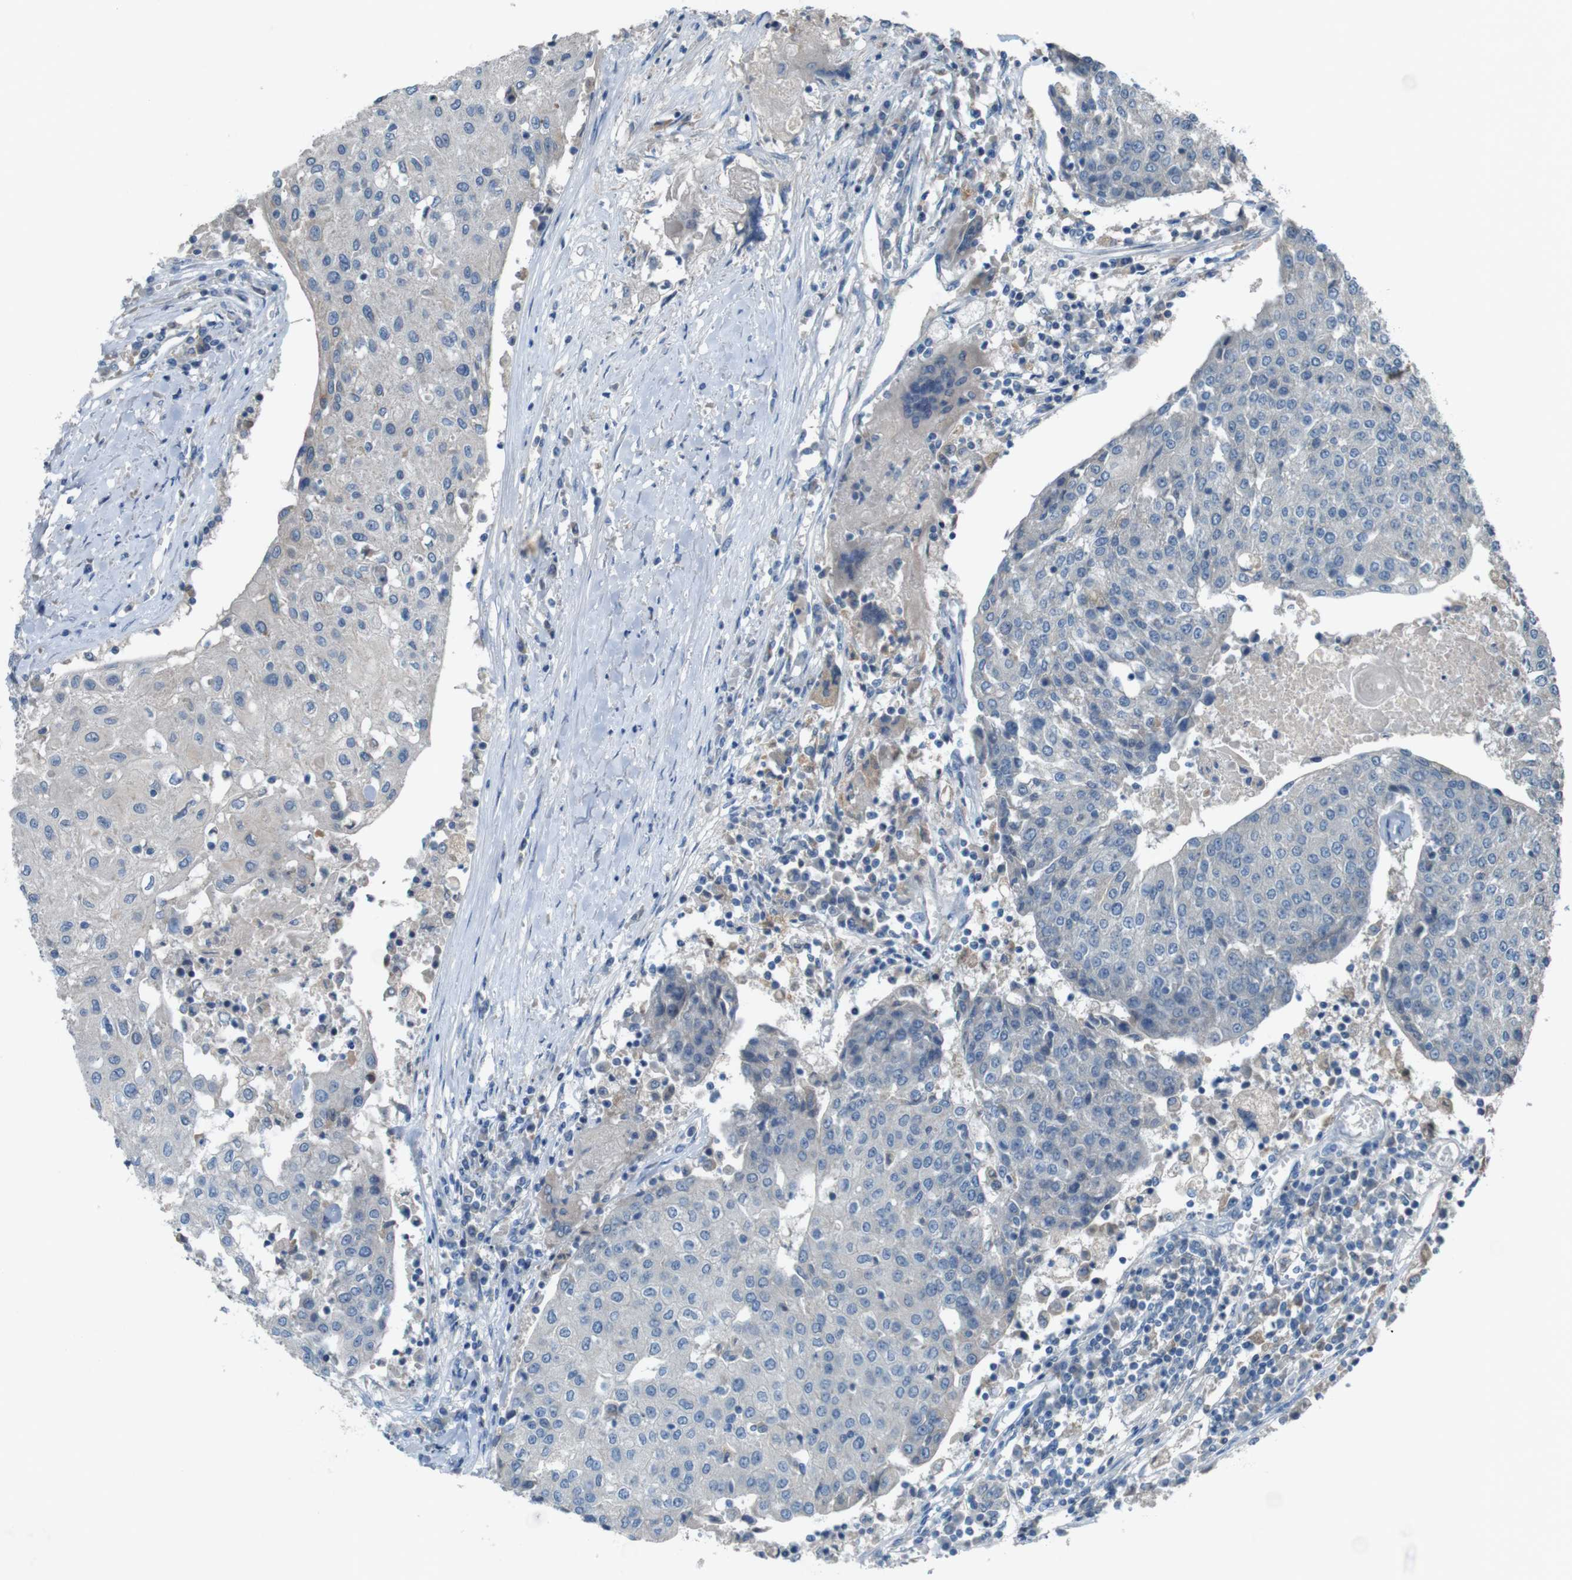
{"staining": {"intensity": "negative", "quantity": "none", "location": "none"}, "tissue": "urothelial cancer", "cell_type": "Tumor cells", "image_type": "cancer", "snomed": [{"axis": "morphology", "description": "Urothelial carcinoma, High grade"}, {"axis": "topography", "description": "Urinary bladder"}], "caption": "A high-resolution image shows immunohistochemistry (IHC) staining of urothelial cancer, which demonstrates no significant expression in tumor cells.", "gene": "MOGAT3", "patient": {"sex": "female", "age": 85}}